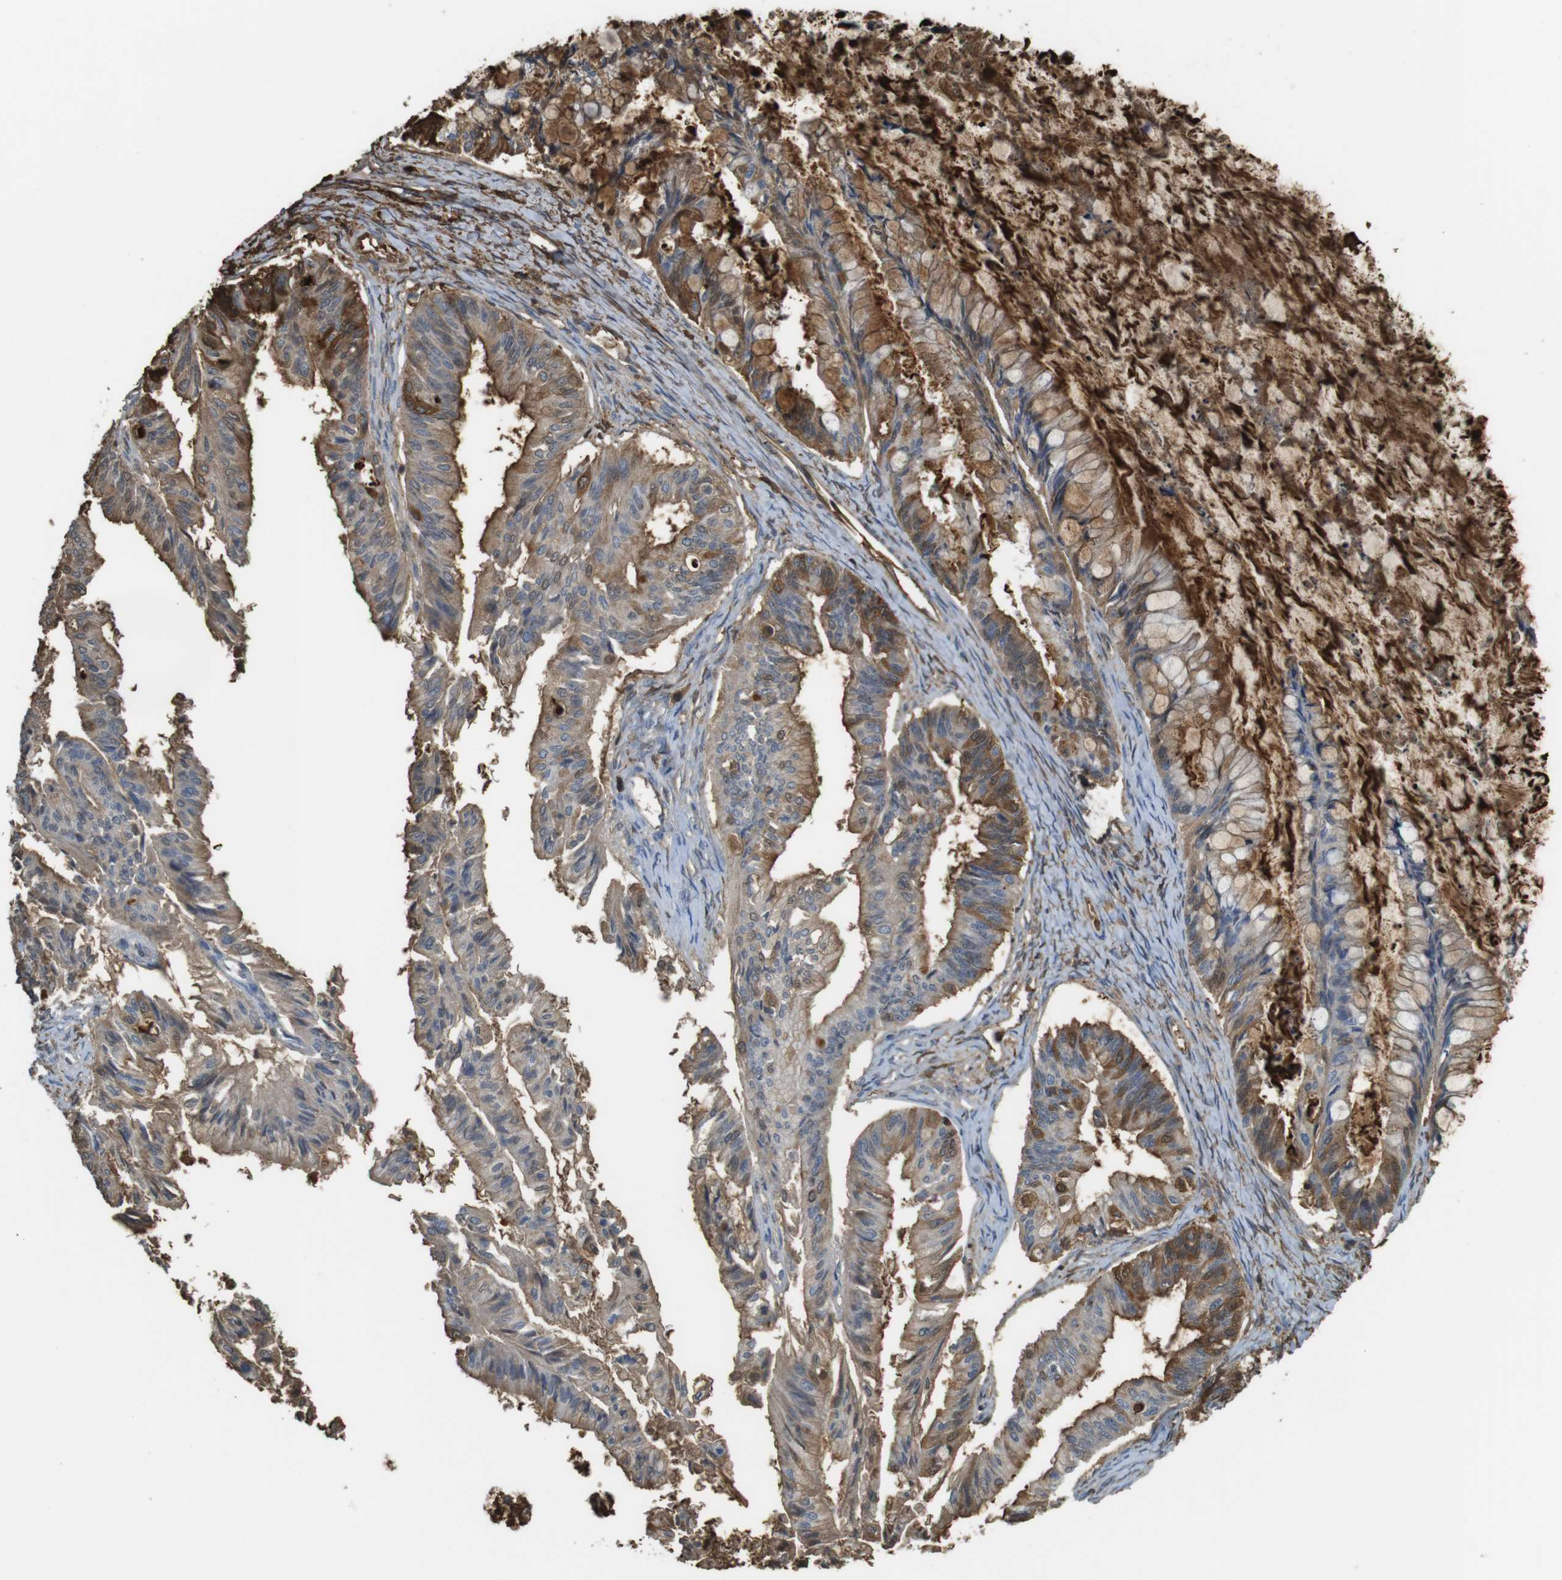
{"staining": {"intensity": "moderate", "quantity": ">75%", "location": "cytoplasmic/membranous"}, "tissue": "ovarian cancer", "cell_type": "Tumor cells", "image_type": "cancer", "snomed": [{"axis": "morphology", "description": "Cystadenocarcinoma, mucinous, NOS"}, {"axis": "topography", "description": "Ovary"}], "caption": "Ovarian cancer tissue exhibits moderate cytoplasmic/membranous expression in approximately >75% of tumor cells", "gene": "LTBP4", "patient": {"sex": "female", "age": 57}}